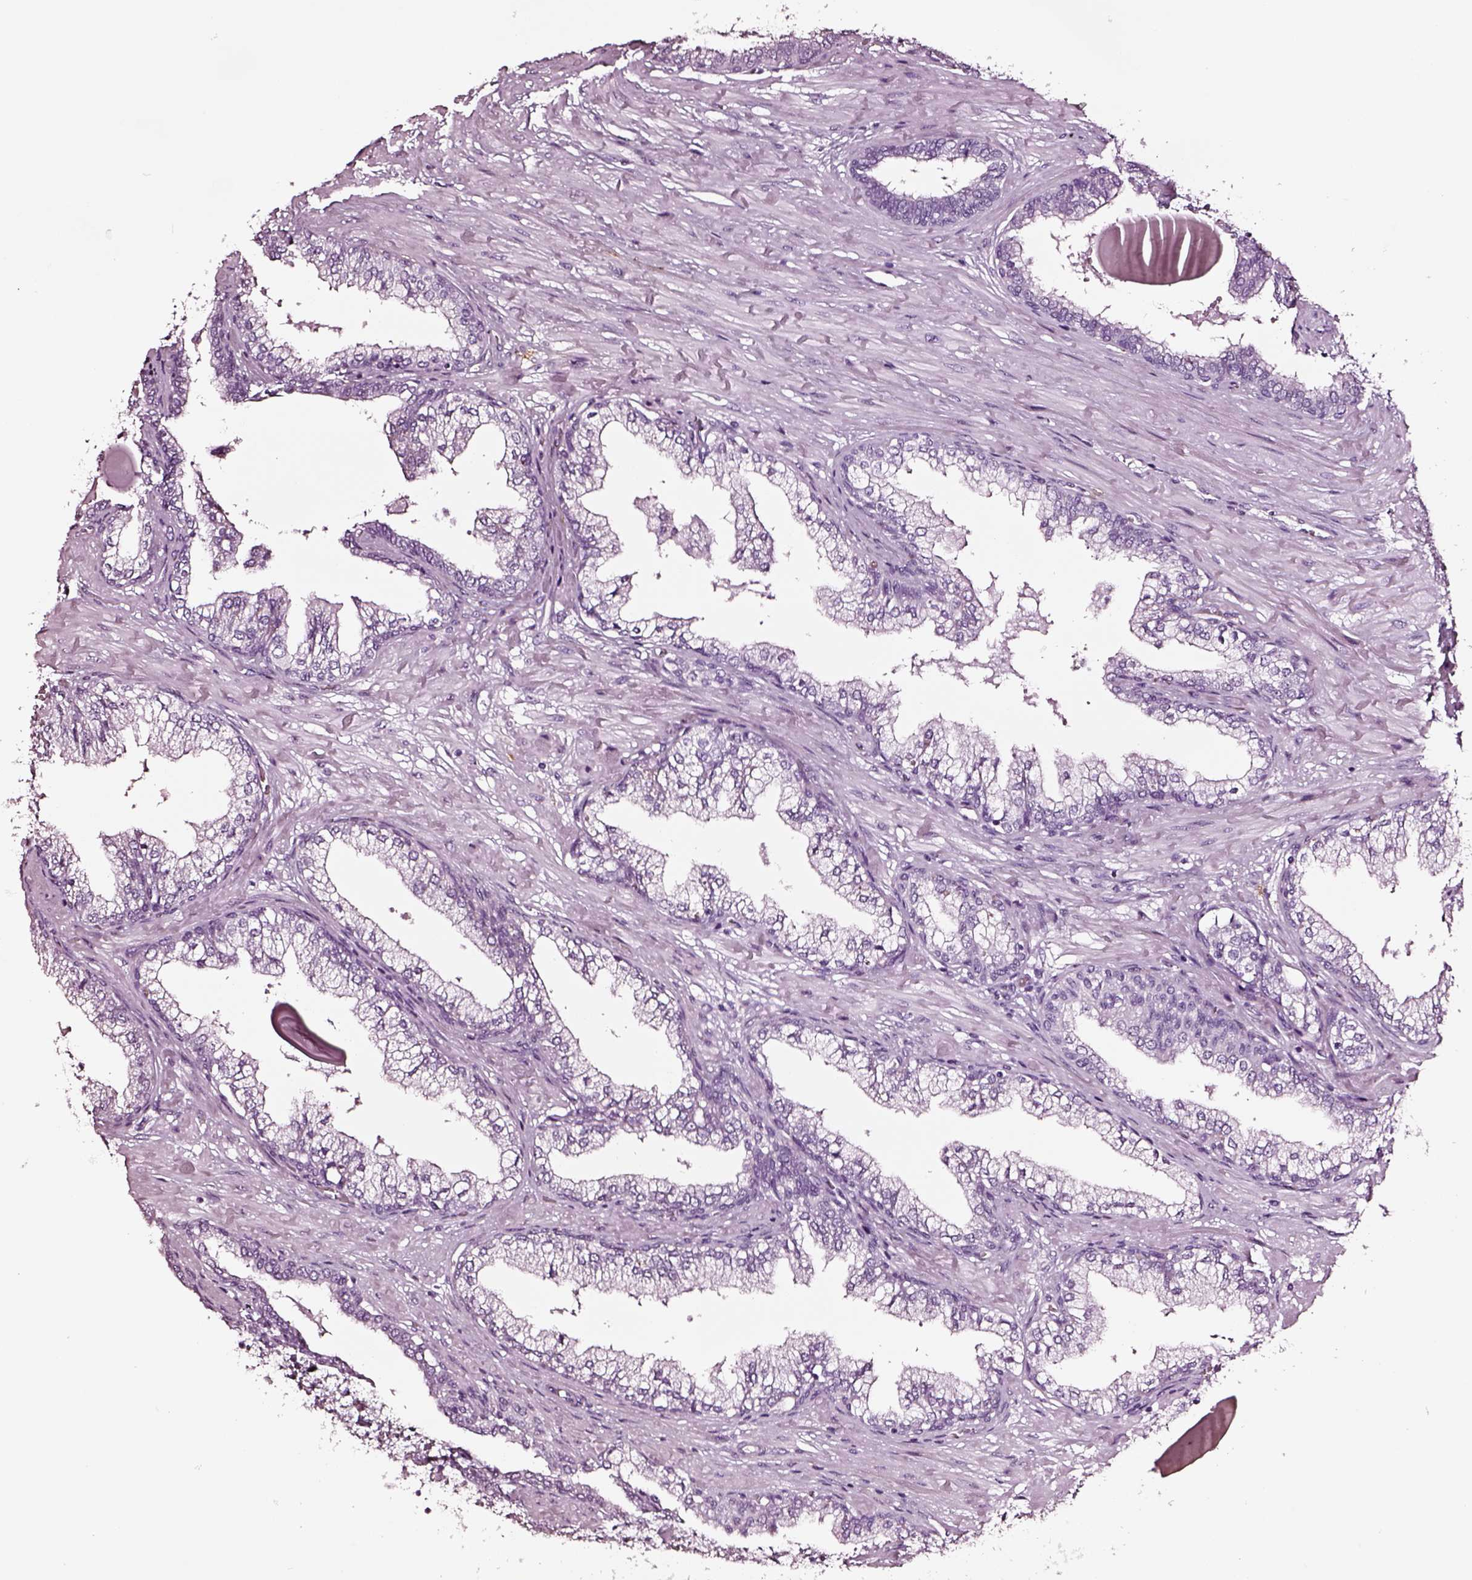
{"staining": {"intensity": "negative", "quantity": "none", "location": "none"}, "tissue": "prostate cancer", "cell_type": "Tumor cells", "image_type": "cancer", "snomed": [{"axis": "morphology", "description": "Adenocarcinoma, NOS"}, {"axis": "topography", "description": "Prostate and seminal vesicle, NOS"}, {"axis": "topography", "description": "Prostate"}], "caption": "Image shows no significant protein expression in tumor cells of prostate cancer (adenocarcinoma).", "gene": "DPEP1", "patient": {"sex": "male", "age": 44}}